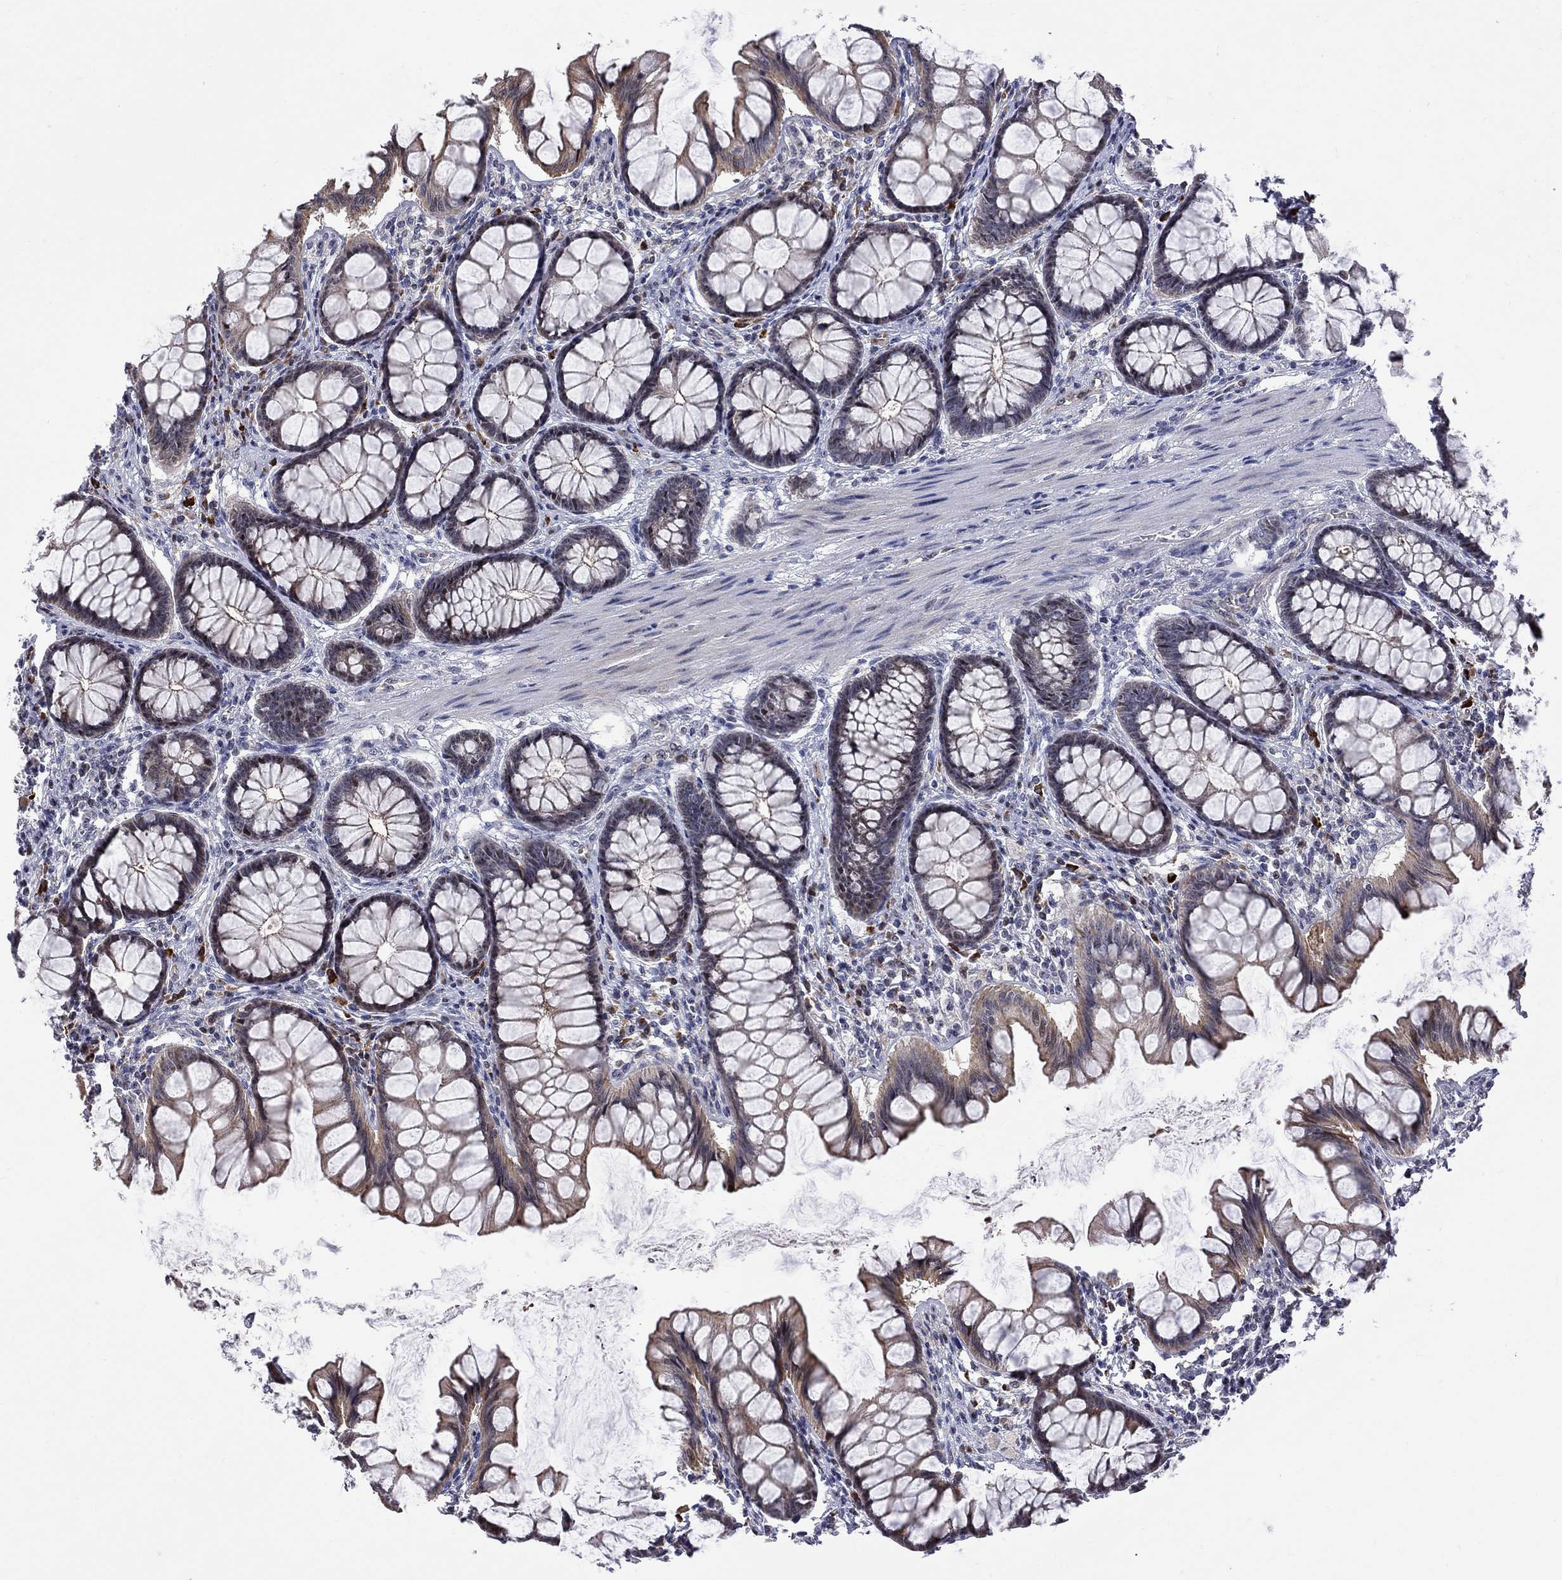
{"staining": {"intensity": "moderate", "quantity": "25%-75%", "location": "cytoplasmic/membranous,nuclear"}, "tissue": "colon", "cell_type": "Glandular cells", "image_type": "normal", "snomed": [{"axis": "morphology", "description": "Normal tissue, NOS"}, {"axis": "topography", "description": "Colon"}], "caption": "Unremarkable colon displays moderate cytoplasmic/membranous,nuclear expression in approximately 25%-75% of glandular cells (IHC, brightfield microscopy, high magnification)..", "gene": "DHX33", "patient": {"sex": "female", "age": 65}}